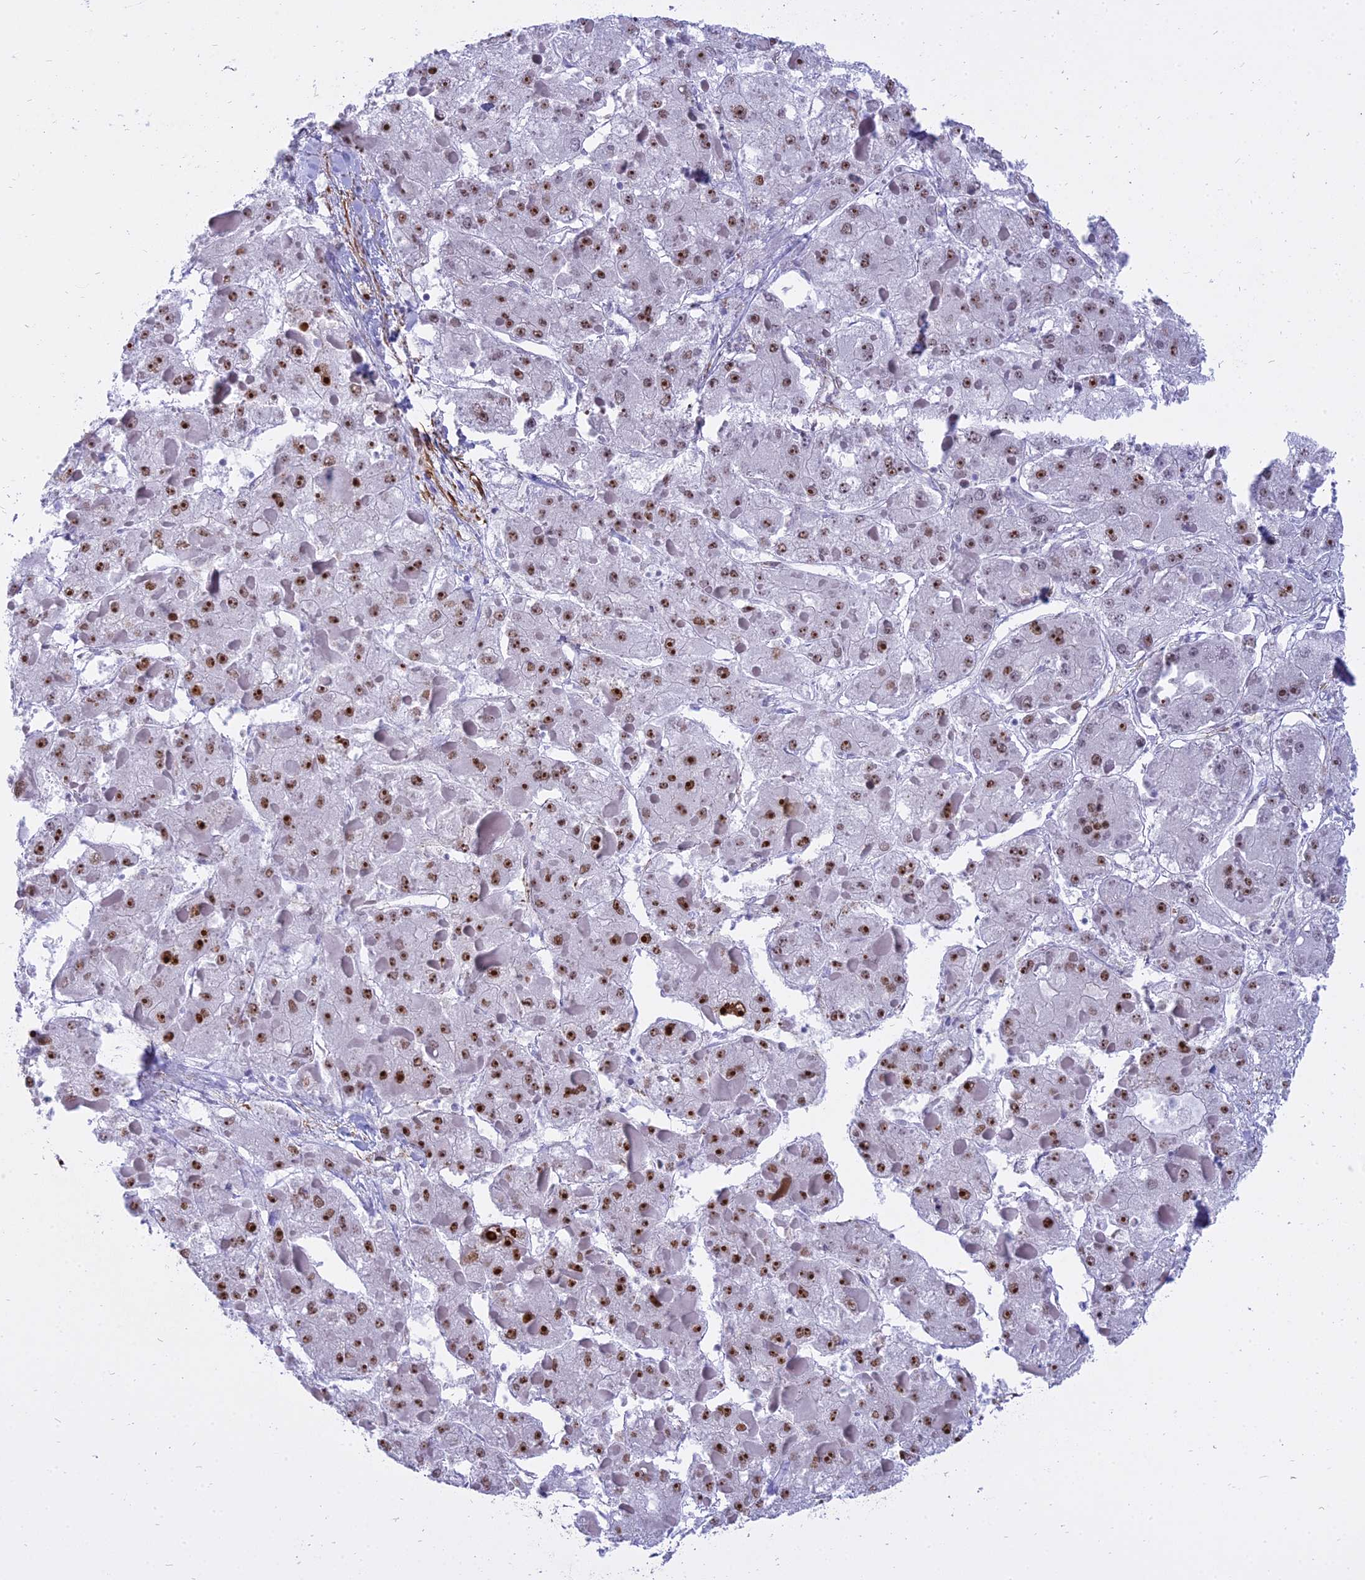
{"staining": {"intensity": "moderate", "quantity": ">75%", "location": "nuclear"}, "tissue": "liver cancer", "cell_type": "Tumor cells", "image_type": "cancer", "snomed": [{"axis": "morphology", "description": "Carcinoma, Hepatocellular, NOS"}, {"axis": "topography", "description": "Liver"}], "caption": "This image demonstrates IHC staining of human hepatocellular carcinoma (liver), with medium moderate nuclear expression in about >75% of tumor cells.", "gene": "CENPV", "patient": {"sex": "female", "age": 73}}